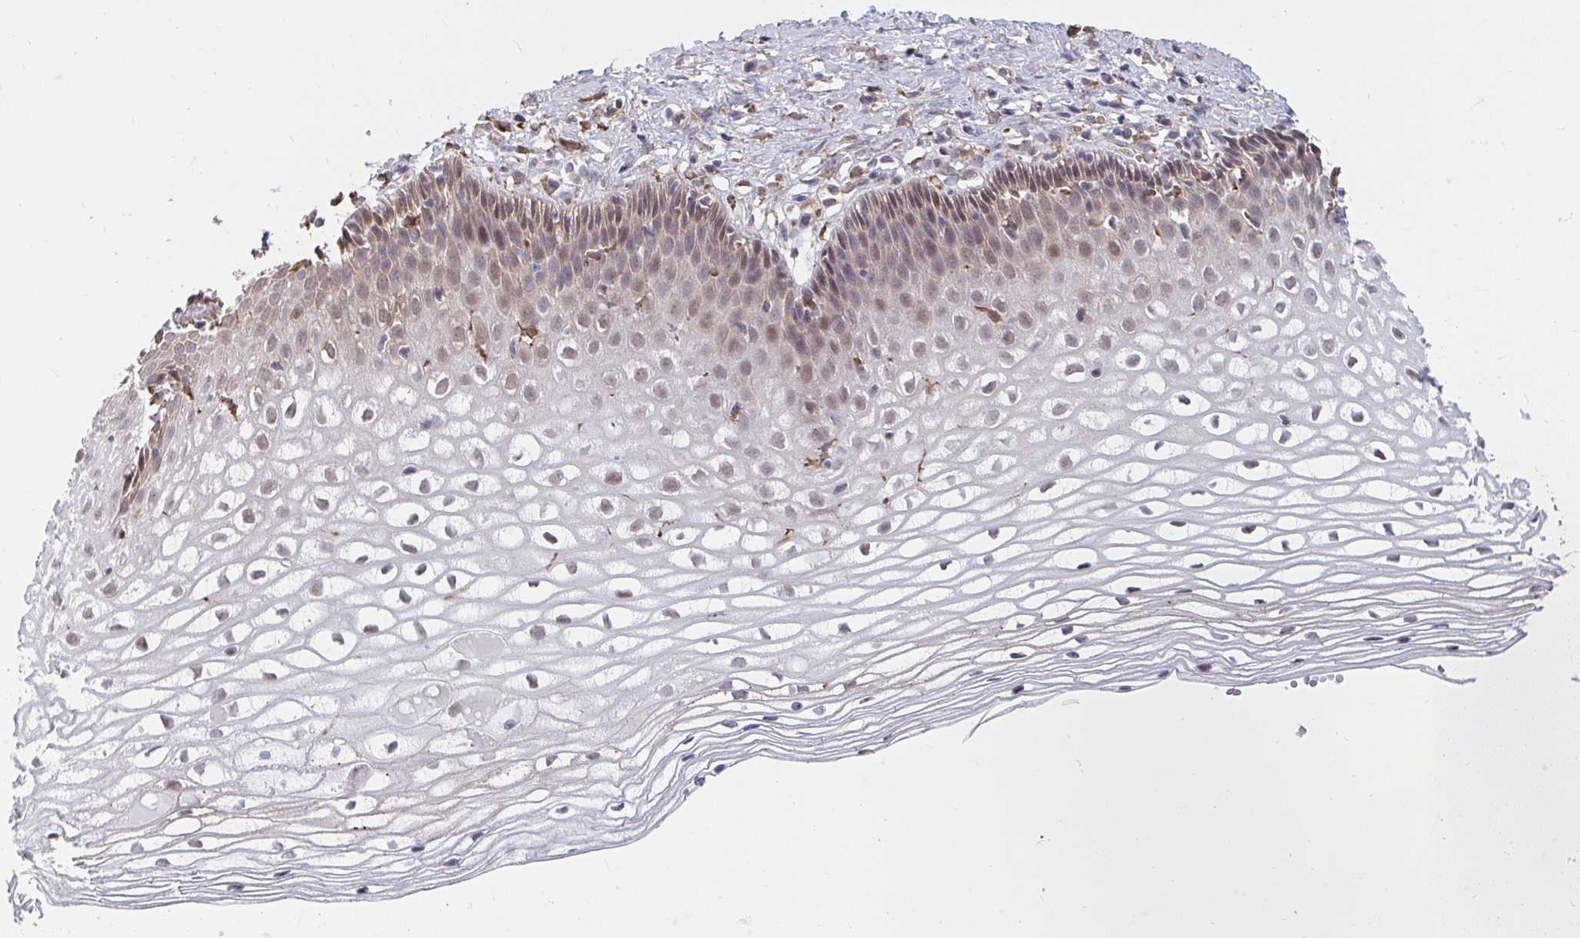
{"staining": {"intensity": "weak", "quantity": "25%-75%", "location": "nuclear"}, "tissue": "cervix", "cell_type": "Glandular cells", "image_type": "normal", "snomed": [{"axis": "morphology", "description": "Normal tissue, NOS"}, {"axis": "topography", "description": "Cervix"}], "caption": "Weak nuclear protein staining is seen in about 25%-75% of glandular cells in cervix.", "gene": "NMNAT1", "patient": {"sex": "female", "age": 36}}